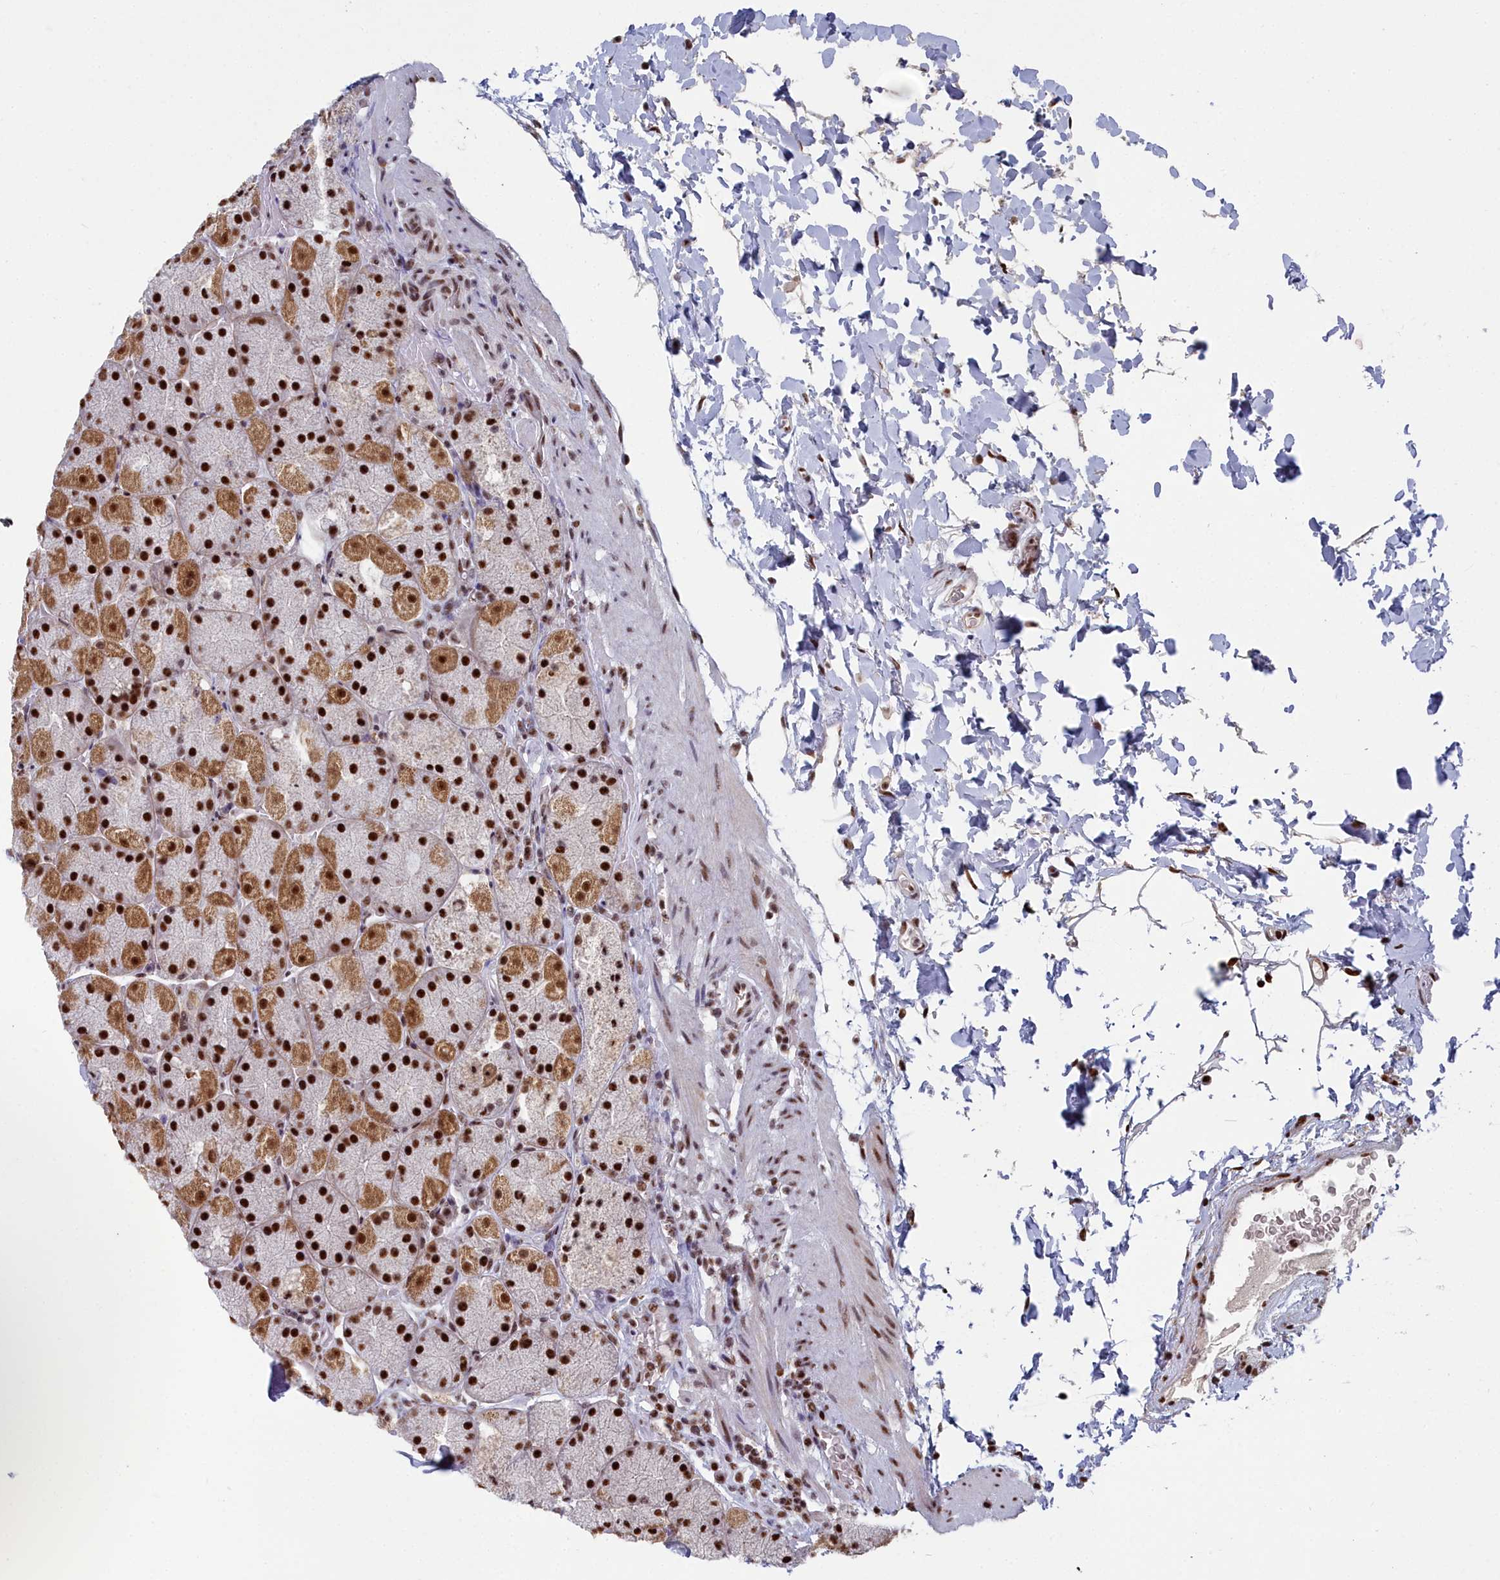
{"staining": {"intensity": "strong", "quantity": ">75%", "location": "cytoplasmic/membranous,nuclear"}, "tissue": "stomach", "cell_type": "Glandular cells", "image_type": "normal", "snomed": [{"axis": "morphology", "description": "Normal tissue, NOS"}, {"axis": "topography", "description": "Stomach, upper"}, {"axis": "topography", "description": "Stomach, lower"}], "caption": "DAB (3,3'-diaminobenzidine) immunohistochemical staining of normal human stomach reveals strong cytoplasmic/membranous,nuclear protein positivity in about >75% of glandular cells. The staining is performed using DAB (3,3'-diaminobenzidine) brown chromogen to label protein expression. The nuclei are counter-stained blue using hematoxylin.", "gene": "SF3B3", "patient": {"sex": "male", "age": 67}}